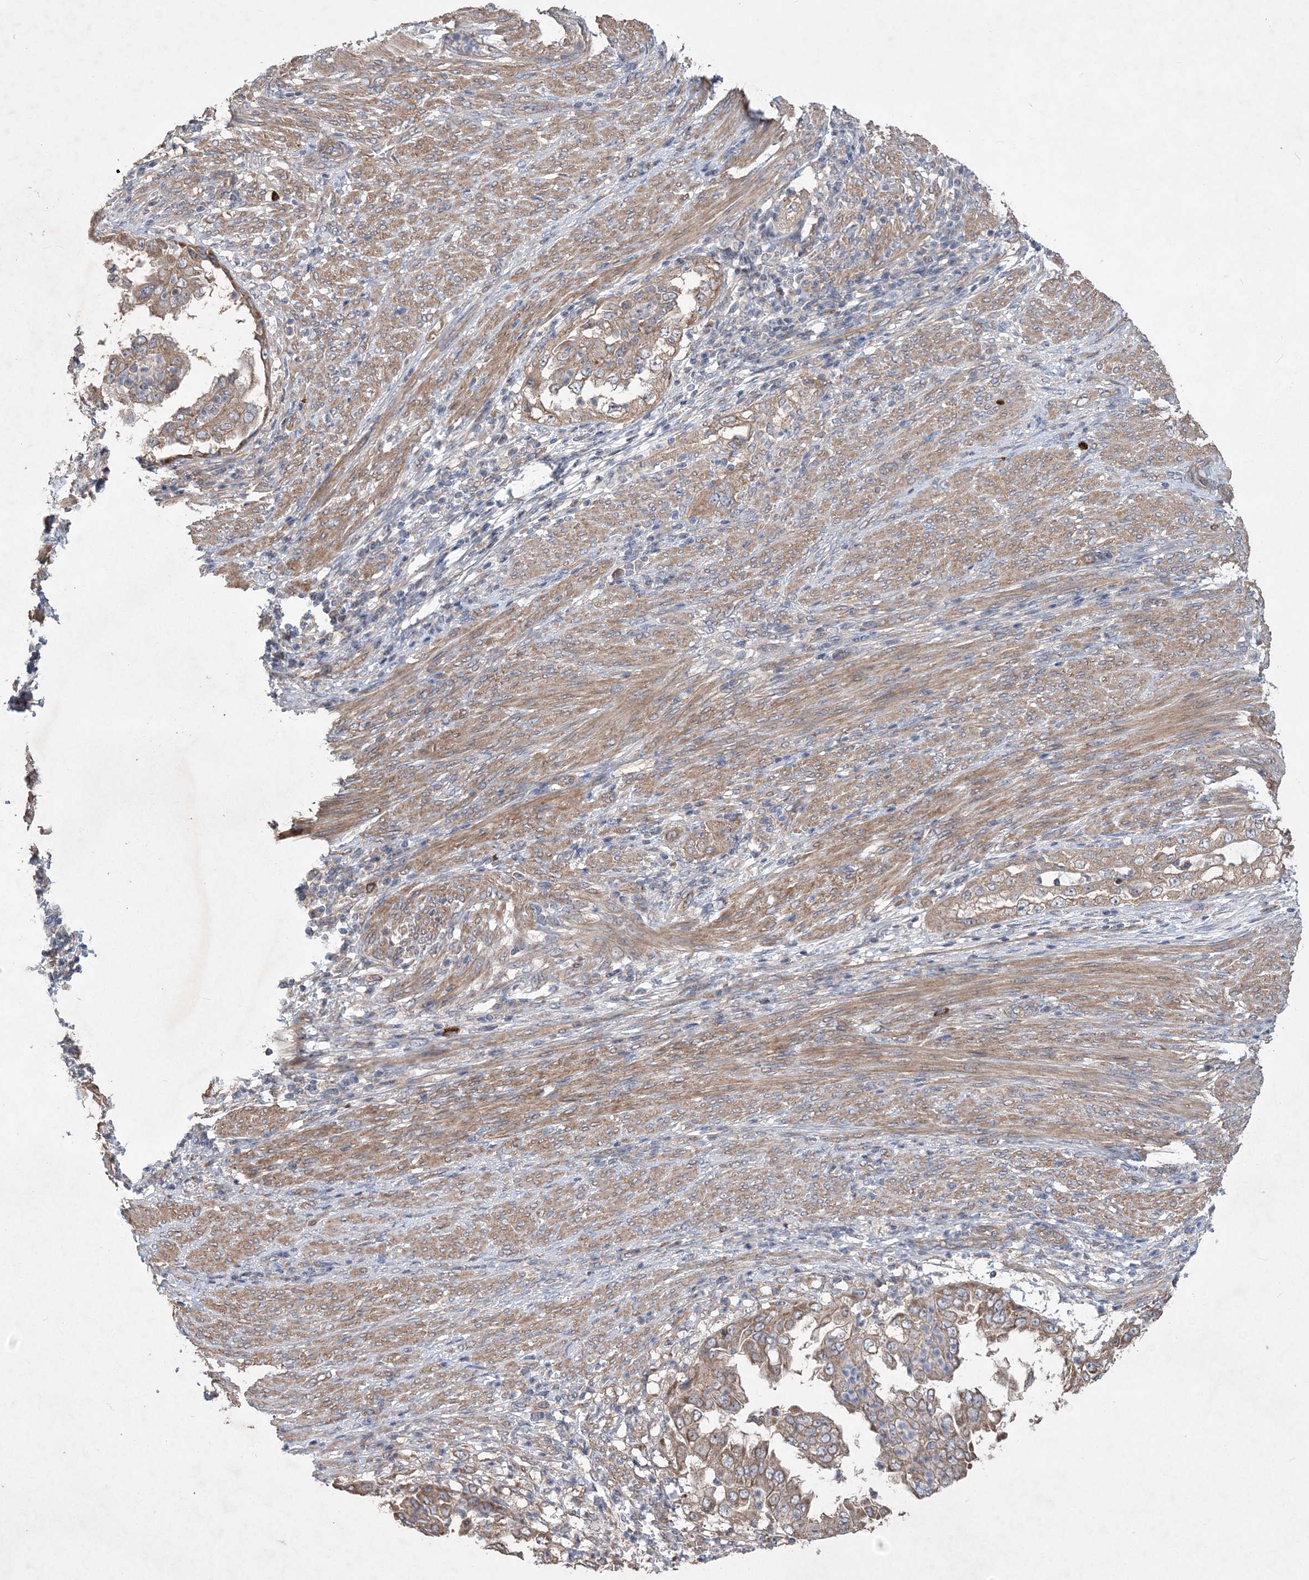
{"staining": {"intensity": "moderate", "quantity": ">75%", "location": "cytoplasmic/membranous"}, "tissue": "endometrial cancer", "cell_type": "Tumor cells", "image_type": "cancer", "snomed": [{"axis": "morphology", "description": "Adenocarcinoma, NOS"}, {"axis": "topography", "description": "Endometrium"}], "caption": "An image of endometrial adenocarcinoma stained for a protein displays moderate cytoplasmic/membranous brown staining in tumor cells. (IHC, brightfield microscopy, high magnification).", "gene": "MTRF1L", "patient": {"sex": "female", "age": 85}}